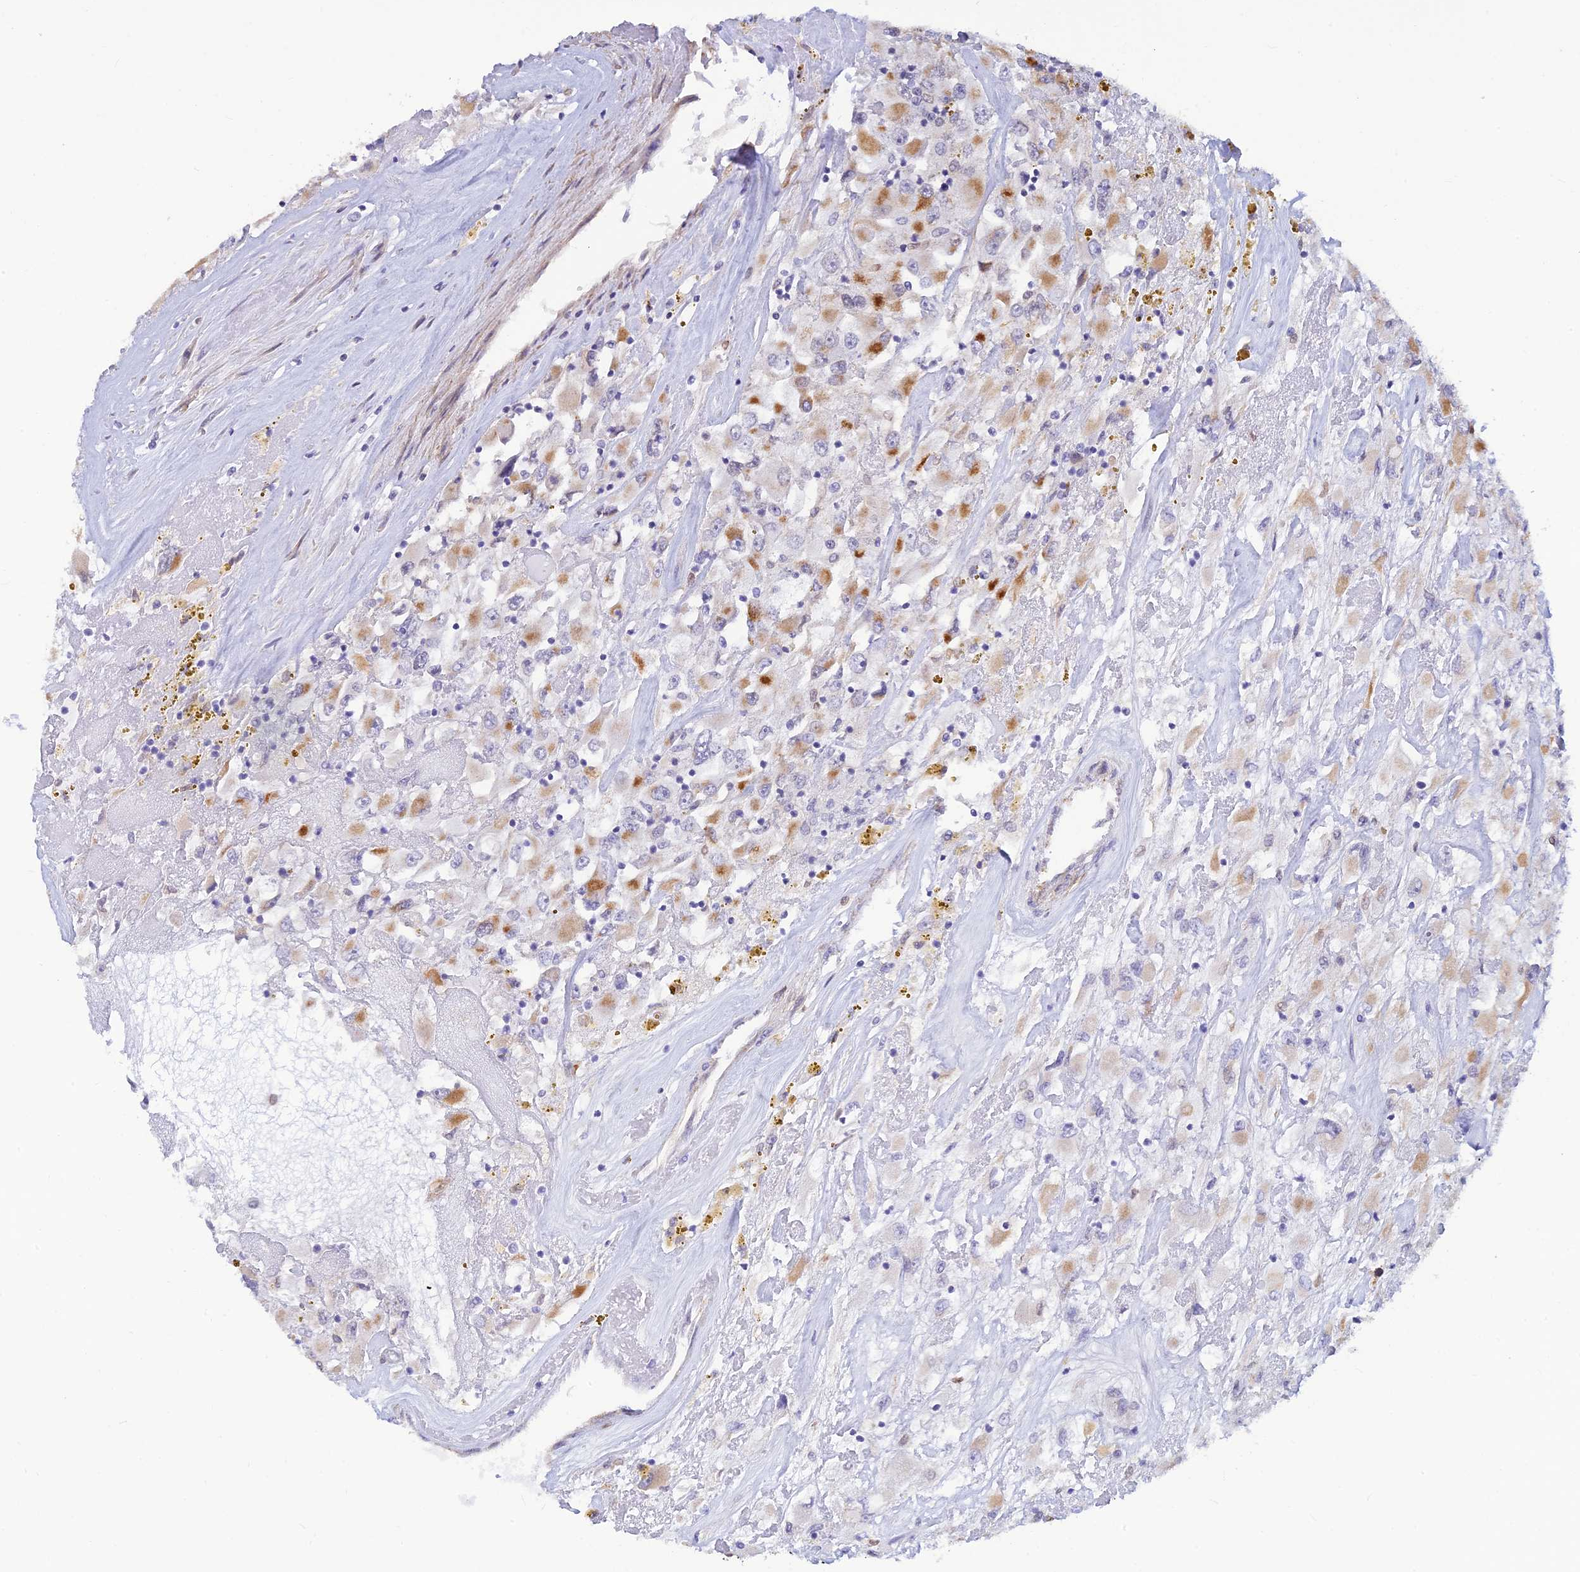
{"staining": {"intensity": "moderate", "quantity": "<25%", "location": "cytoplasmic/membranous"}, "tissue": "renal cancer", "cell_type": "Tumor cells", "image_type": "cancer", "snomed": [{"axis": "morphology", "description": "Adenocarcinoma, NOS"}, {"axis": "topography", "description": "Kidney"}], "caption": "Tumor cells show low levels of moderate cytoplasmic/membranous expression in about <25% of cells in adenocarcinoma (renal). The protein is stained brown, and the nuclei are stained in blue (DAB (3,3'-diaminobenzidine) IHC with brightfield microscopy, high magnification).", "gene": "ALDH1L2", "patient": {"sex": "female", "age": 52}}